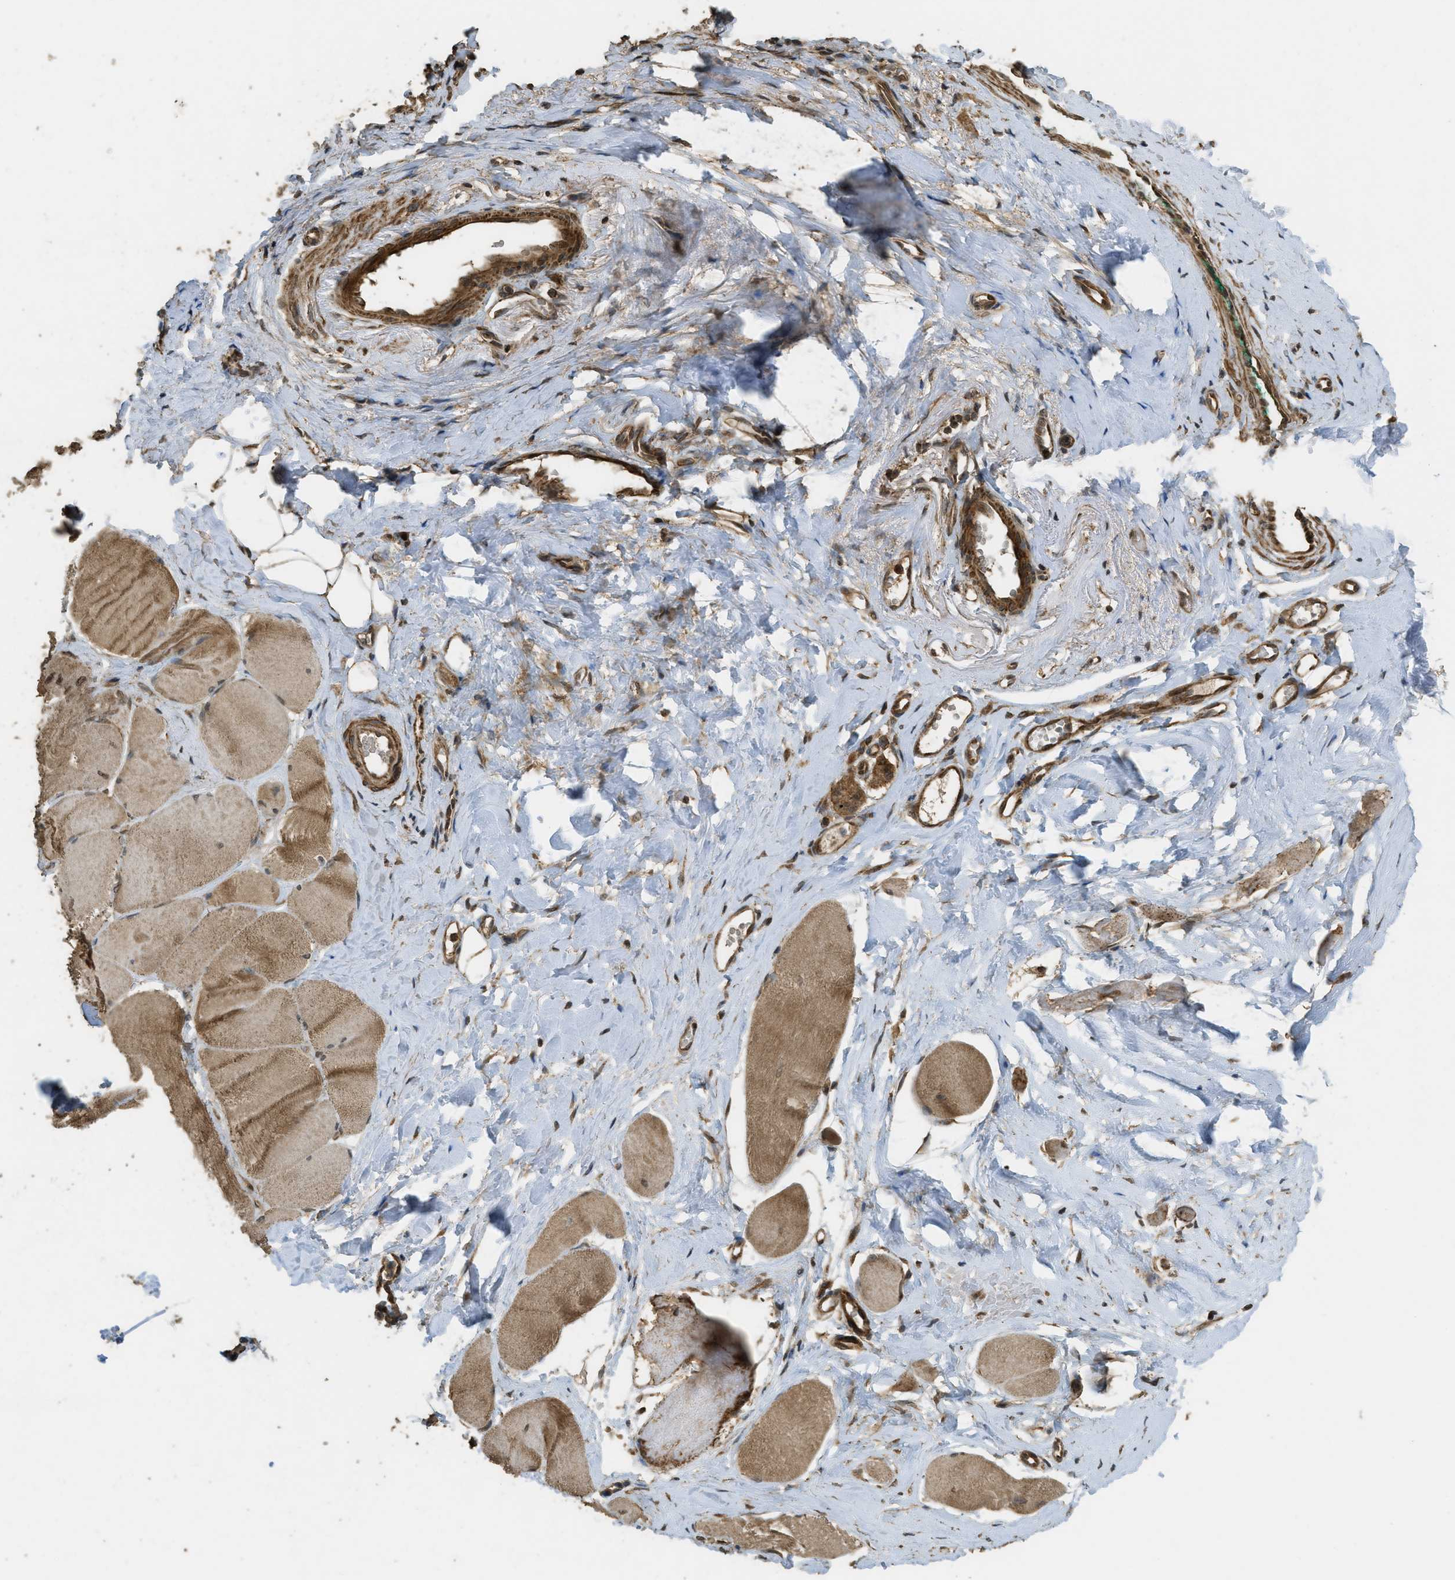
{"staining": {"intensity": "moderate", "quantity": ">75%", "location": "cytoplasmic/membranous"}, "tissue": "skeletal muscle", "cell_type": "Myocytes", "image_type": "normal", "snomed": [{"axis": "morphology", "description": "Normal tissue, NOS"}, {"axis": "morphology", "description": "Squamous cell carcinoma, NOS"}, {"axis": "topography", "description": "Skeletal muscle"}], "caption": "An image of human skeletal muscle stained for a protein demonstrates moderate cytoplasmic/membranous brown staining in myocytes. (IHC, brightfield microscopy, high magnification).", "gene": "CTPS1", "patient": {"sex": "male", "age": 51}}